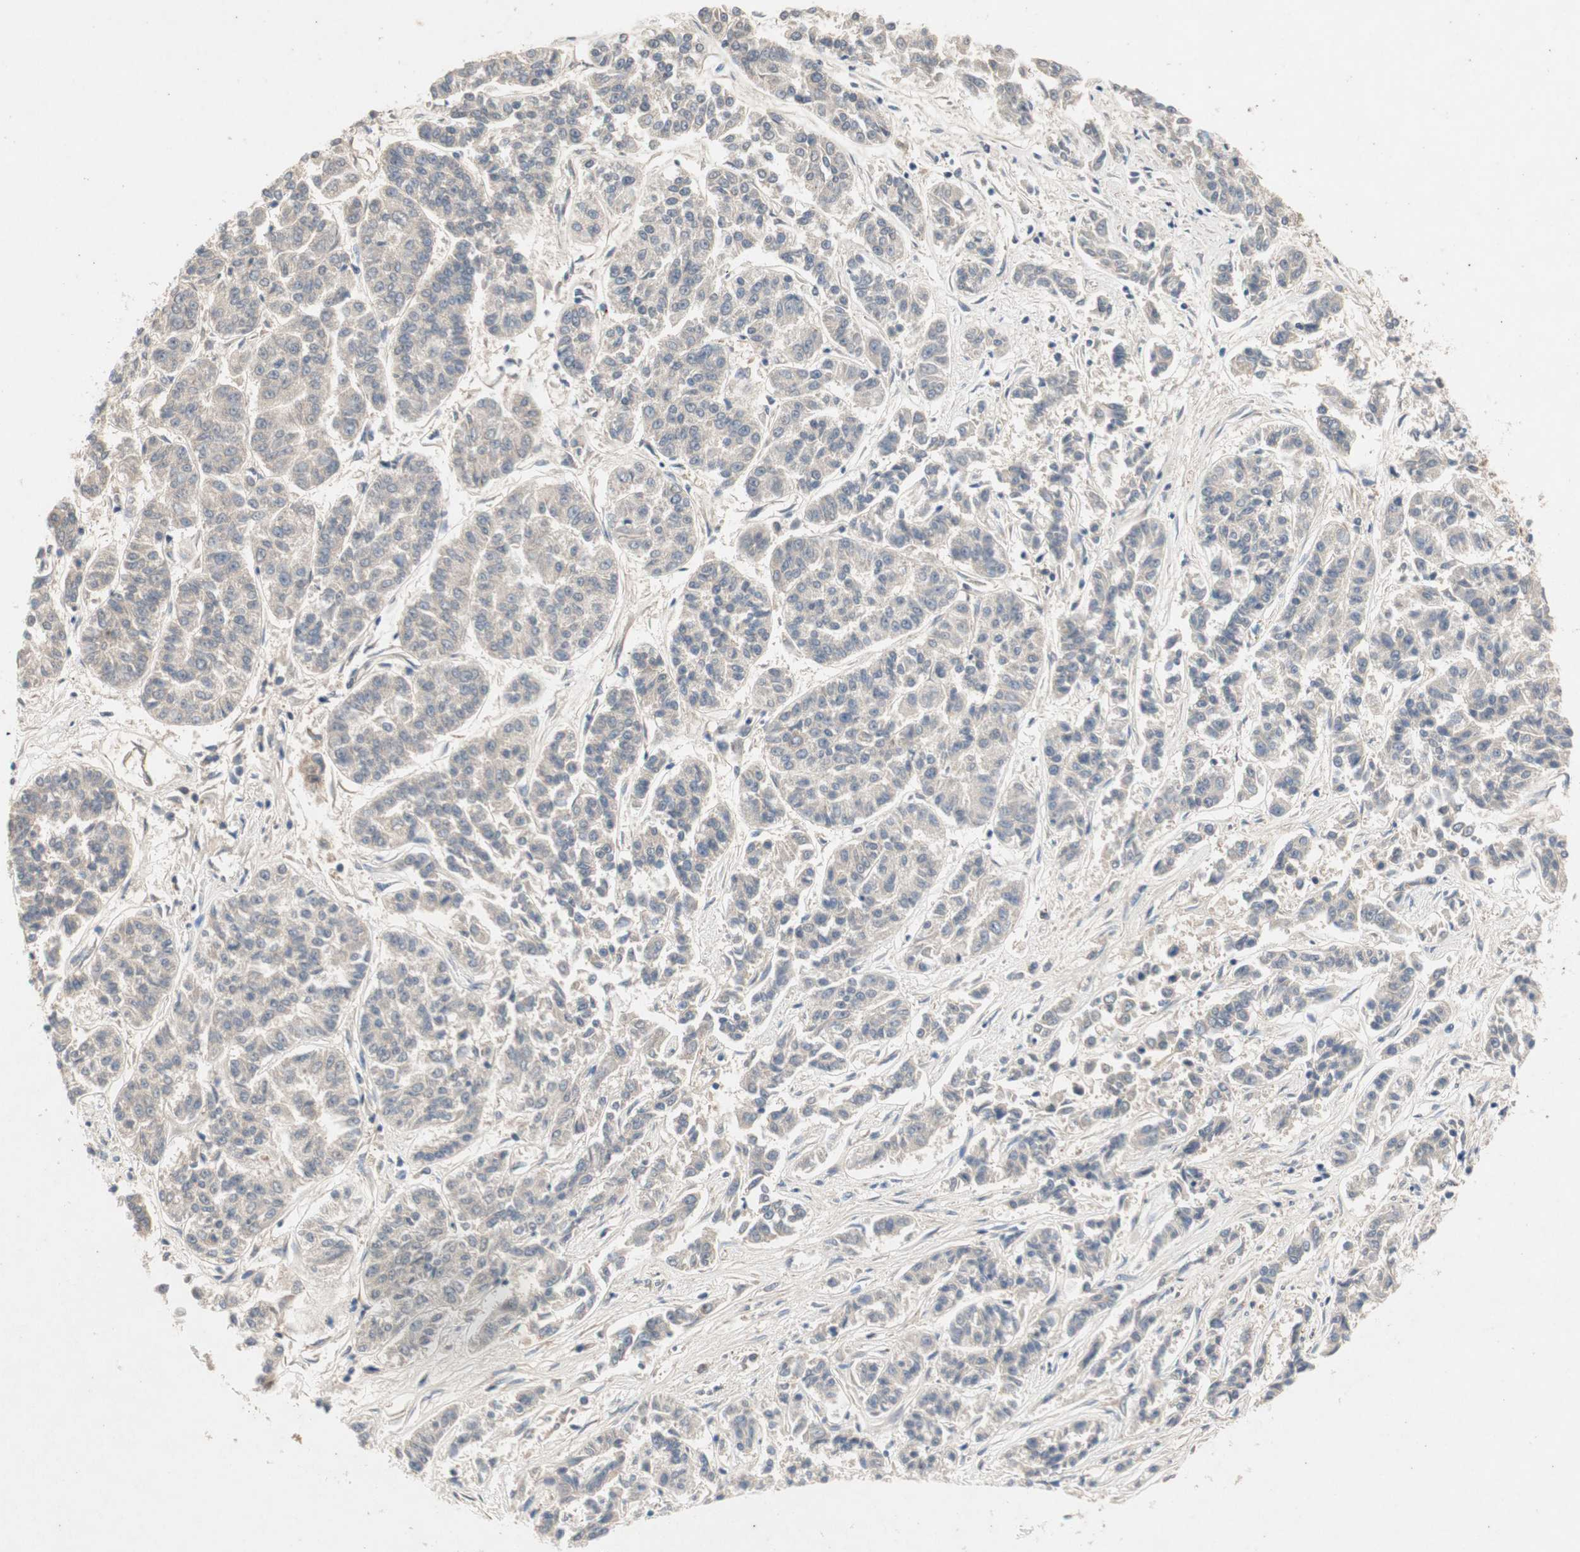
{"staining": {"intensity": "negative", "quantity": "none", "location": "none"}, "tissue": "lung cancer", "cell_type": "Tumor cells", "image_type": "cancer", "snomed": [{"axis": "morphology", "description": "Adenocarcinoma, NOS"}, {"axis": "topography", "description": "Lung"}], "caption": "Micrograph shows no significant protein staining in tumor cells of lung cancer (adenocarcinoma). (DAB immunohistochemistry visualized using brightfield microscopy, high magnification).", "gene": "NCLN", "patient": {"sex": "male", "age": 84}}